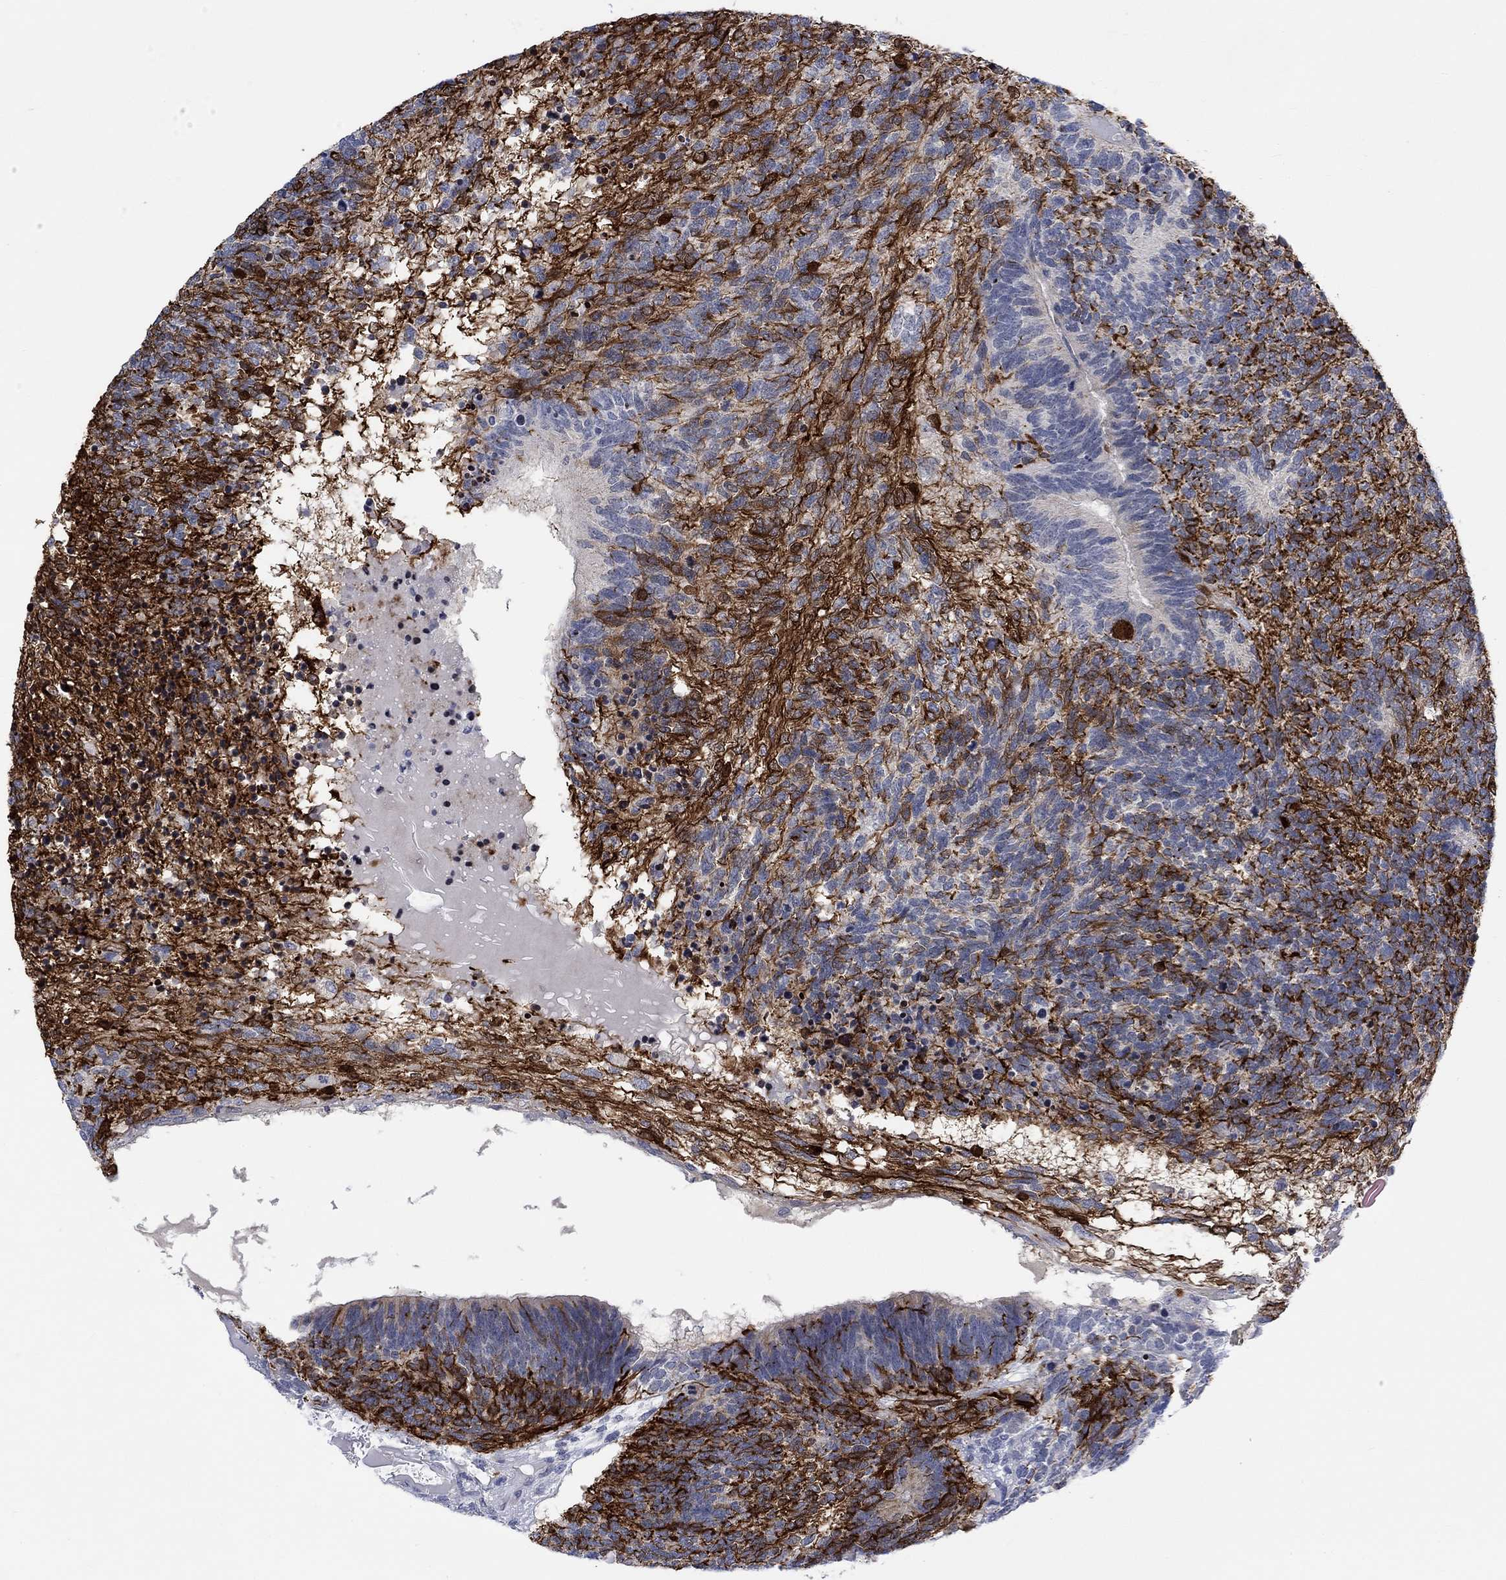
{"staining": {"intensity": "strong", "quantity": "25%-75%", "location": "cytoplasmic/membranous"}, "tissue": "testis cancer", "cell_type": "Tumor cells", "image_type": "cancer", "snomed": [{"axis": "morphology", "description": "Seminoma, NOS"}, {"axis": "morphology", "description": "Carcinoma, Embryonal, NOS"}, {"axis": "topography", "description": "Testis"}], "caption": "Protein analysis of testis embryonal carcinoma tissue exhibits strong cytoplasmic/membranous positivity in approximately 25%-75% of tumor cells. The staining is performed using DAB (3,3'-diaminobenzidine) brown chromogen to label protein expression. The nuclei are counter-stained blue using hematoxylin.", "gene": "DCX", "patient": {"sex": "male", "age": 41}}